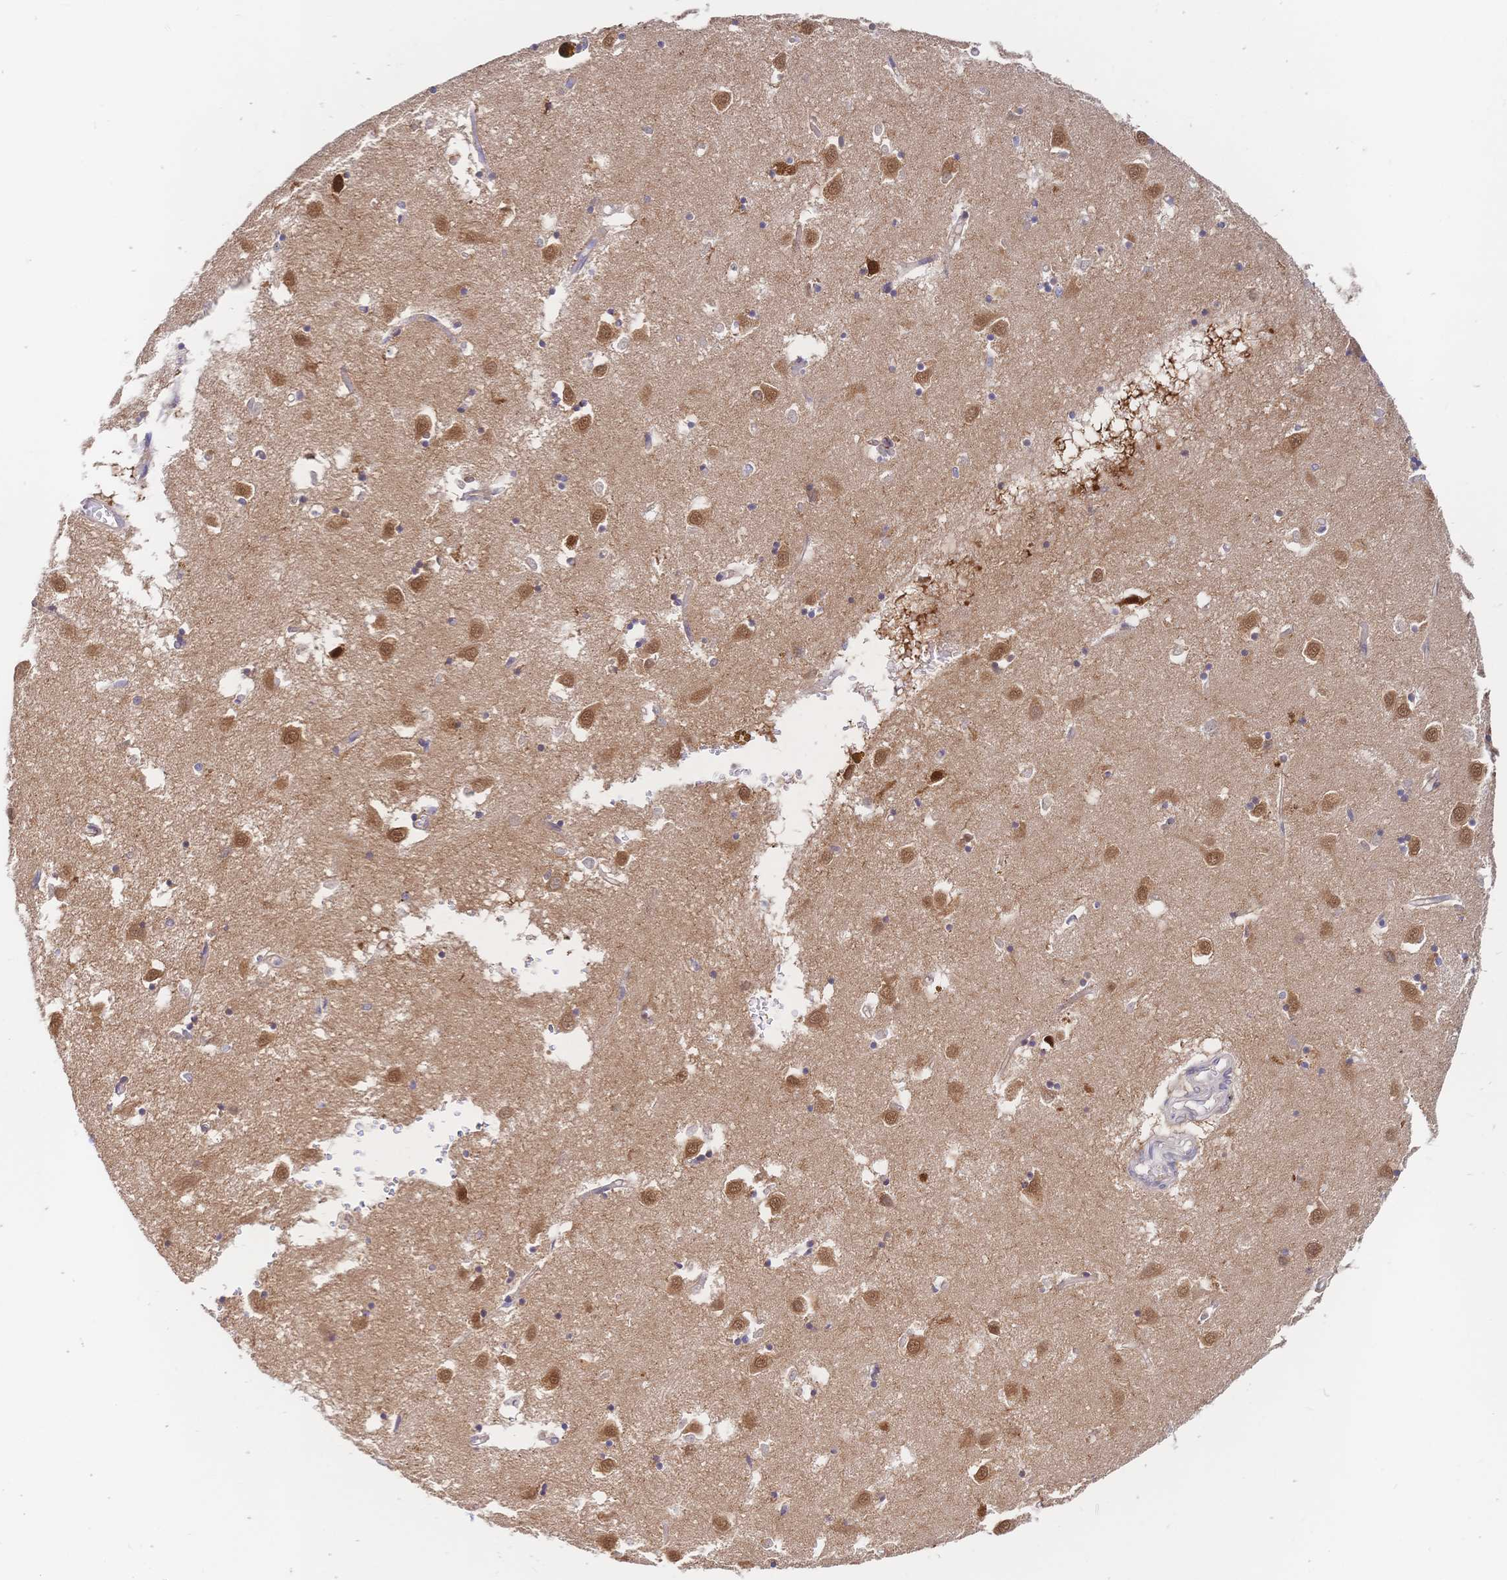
{"staining": {"intensity": "moderate", "quantity": "<25%", "location": "cytoplasmic/membranous,nuclear"}, "tissue": "caudate", "cell_type": "Glial cells", "image_type": "normal", "snomed": [{"axis": "morphology", "description": "Normal tissue, NOS"}, {"axis": "topography", "description": "Lateral ventricle wall"}], "caption": "Caudate stained with DAB (3,3'-diaminobenzidine) IHC reveals low levels of moderate cytoplasmic/membranous,nuclear staining in approximately <25% of glial cells.", "gene": "LMO4", "patient": {"sex": "male", "age": 70}}